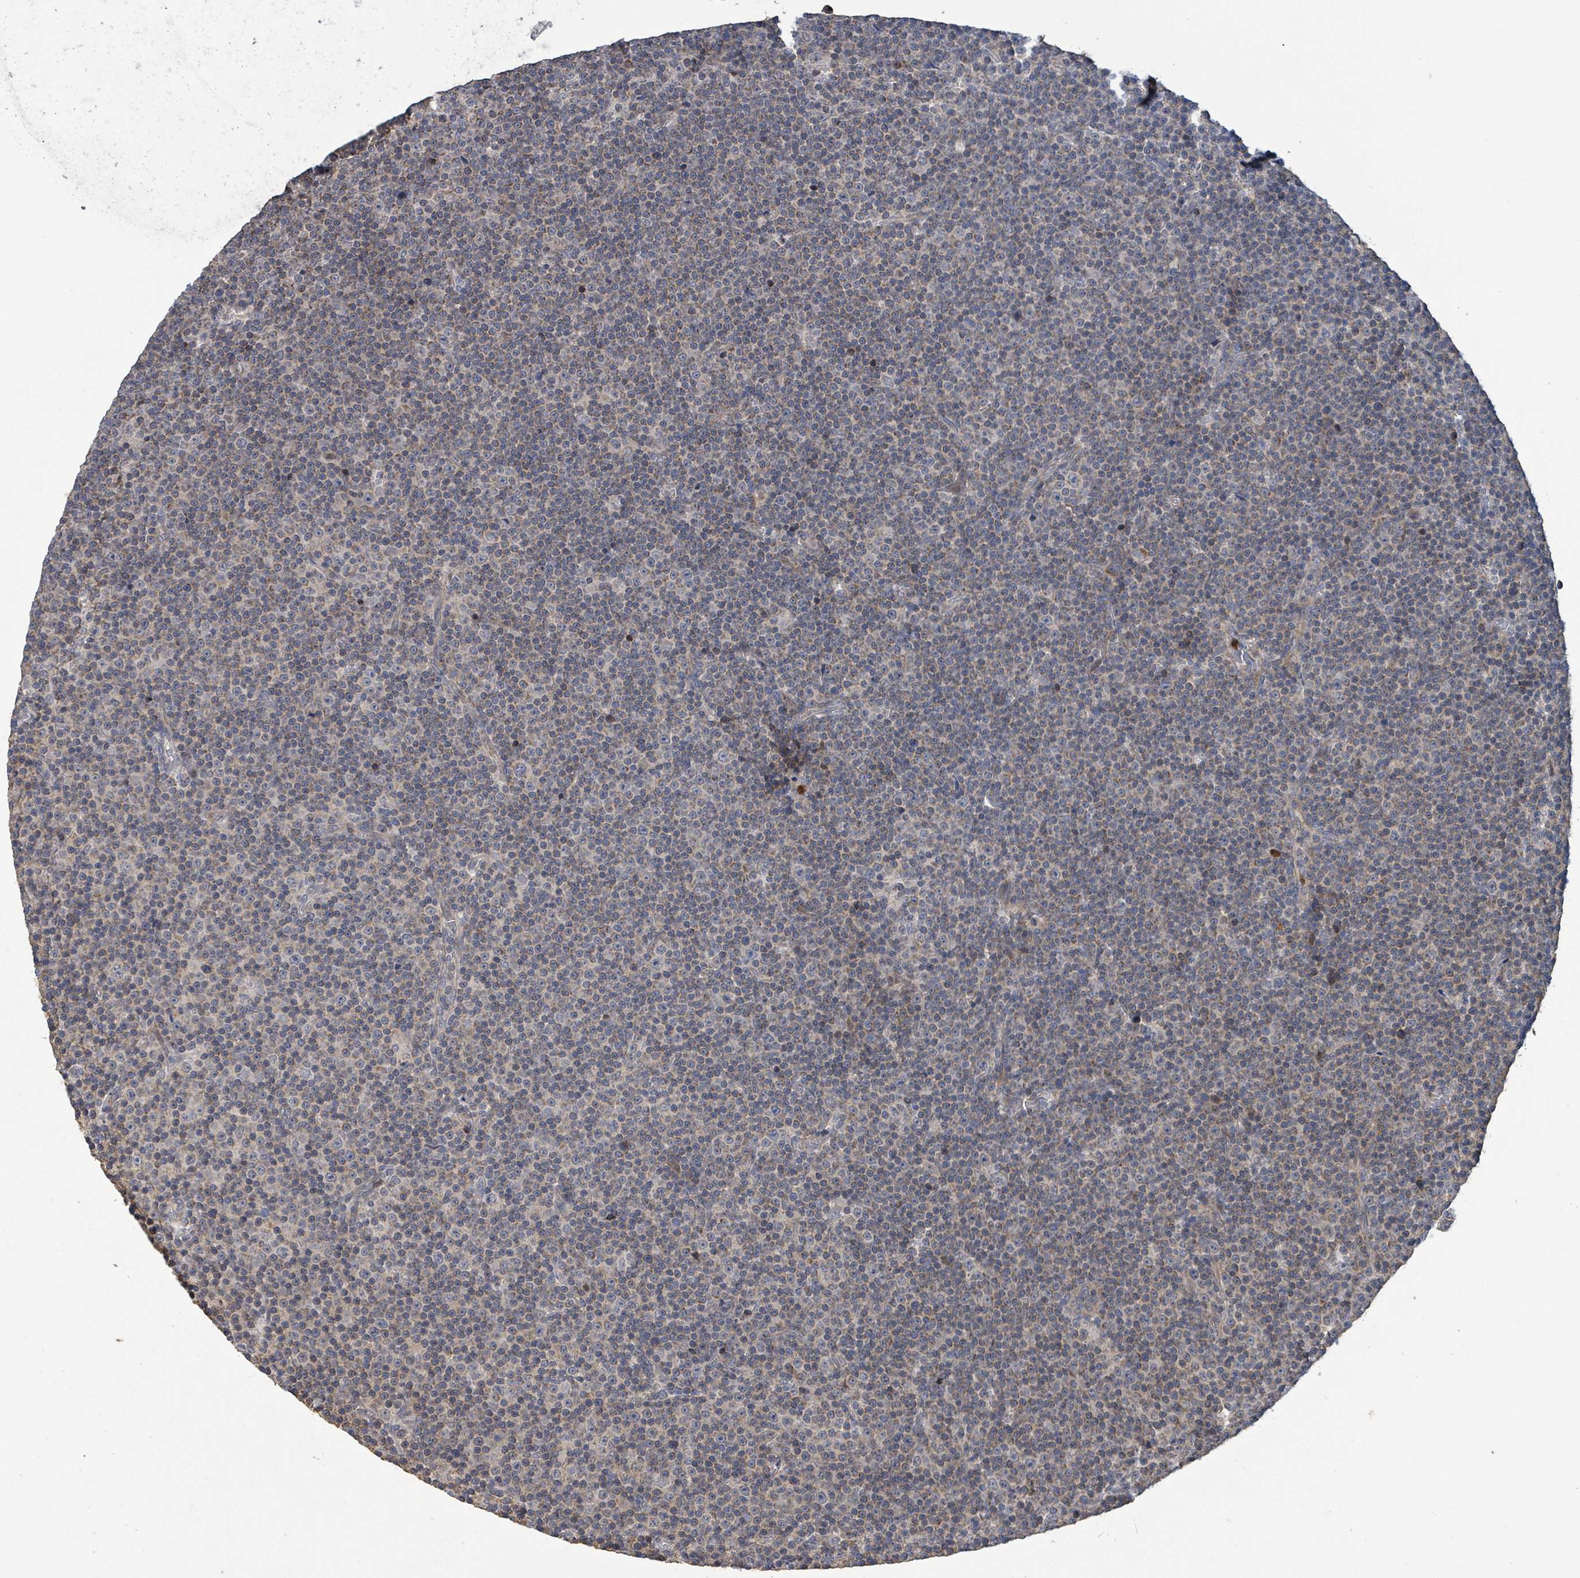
{"staining": {"intensity": "weak", "quantity": "<25%", "location": "cytoplasmic/membranous"}, "tissue": "lymphoma", "cell_type": "Tumor cells", "image_type": "cancer", "snomed": [{"axis": "morphology", "description": "Malignant lymphoma, non-Hodgkin's type, Low grade"}, {"axis": "topography", "description": "Lymph node"}], "caption": "High power microscopy histopathology image of an IHC micrograph of lymphoma, revealing no significant positivity in tumor cells. (DAB (3,3'-diaminobenzidine) immunohistochemistry (IHC), high magnification).", "gene": "COQ6", "patient": {"sex": "female", "age": 67}}